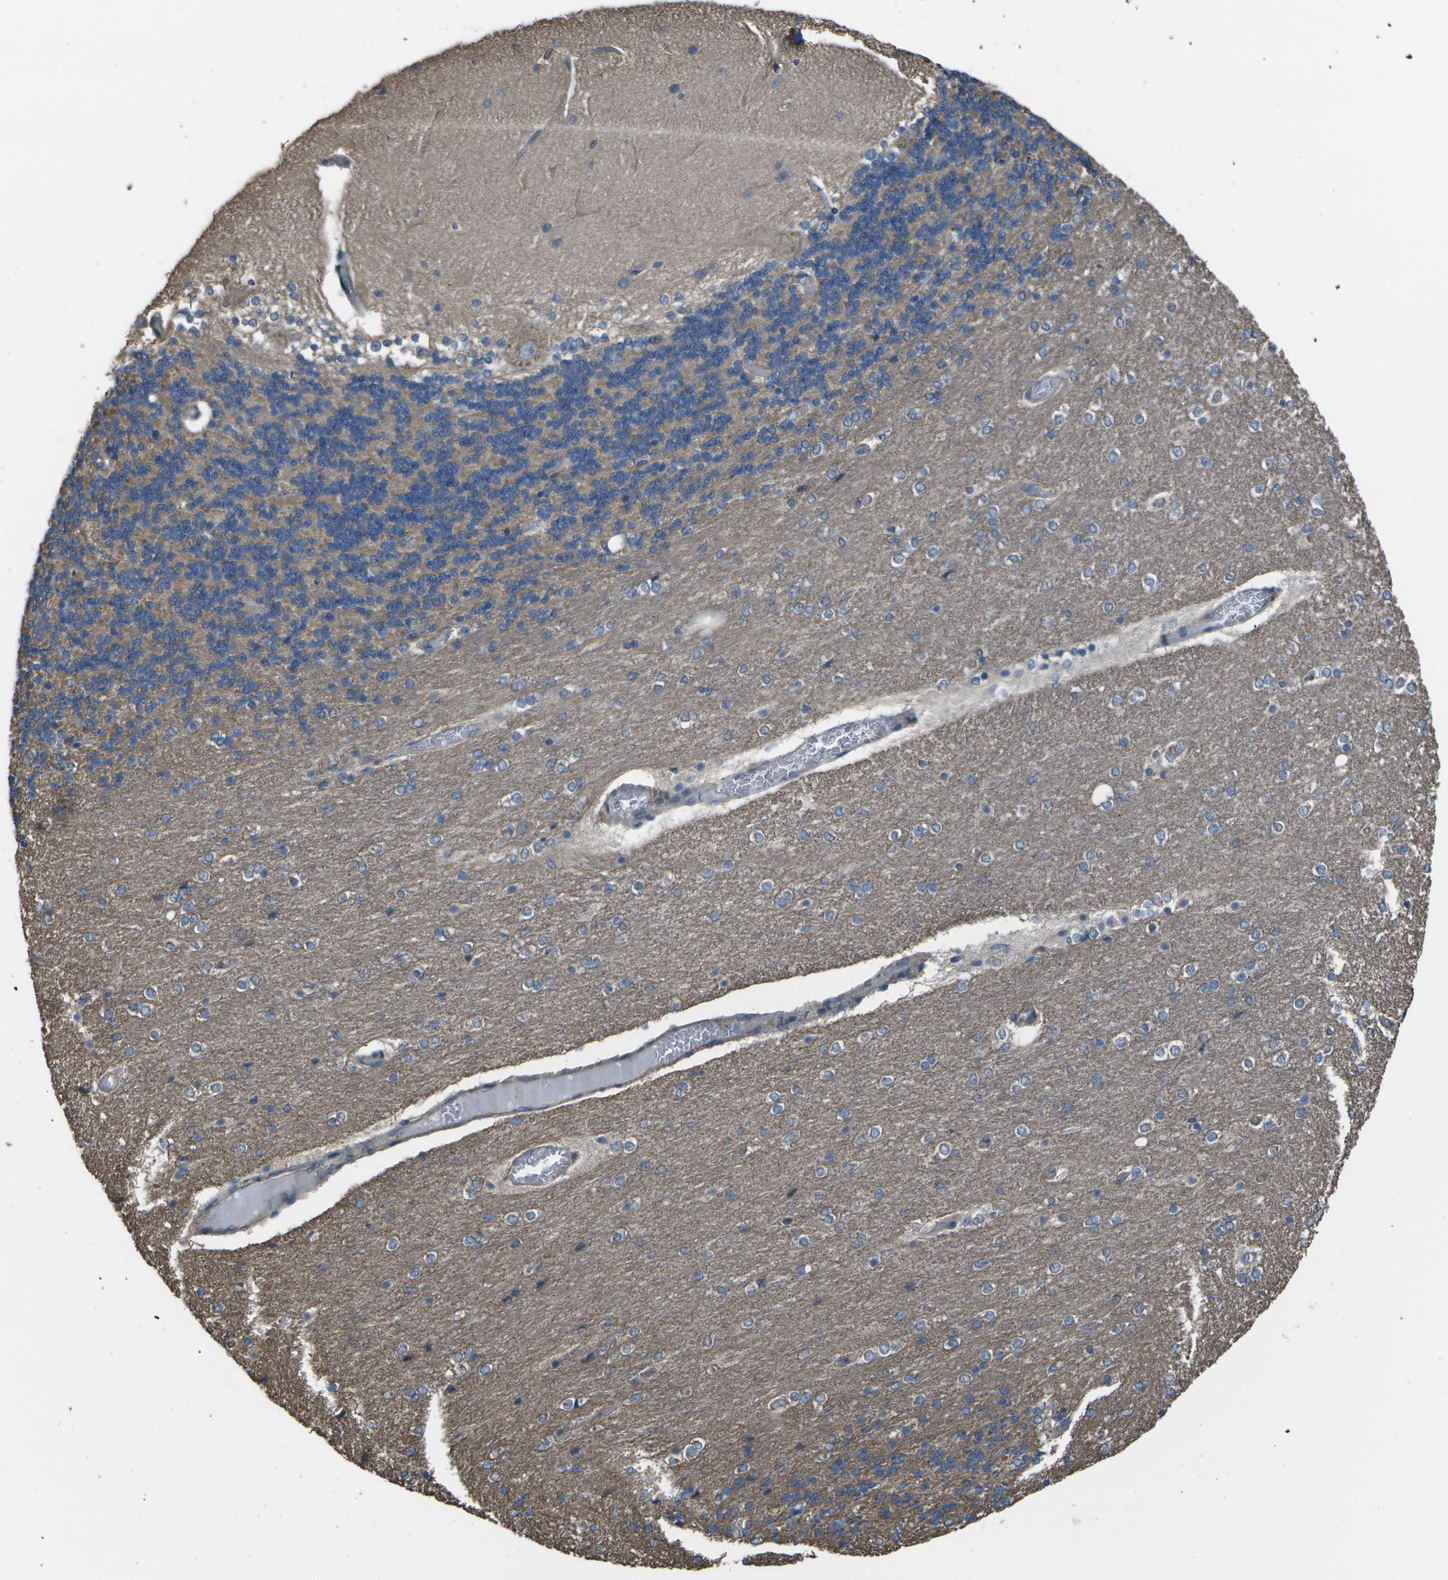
{"staining": {"intensity": "moderate", "quantity": "<25%", "location": "cytoplasmic/membranous"}, "tissue": "cerebellum", "cell_type": "Cells in granular layer", "image_type": "normal", "snomed": [{"axis": "morphology", "description": "Normal tissue, NOS"}, {"axis": "topography", "description": "Cerebellum"}], "caption": "Immunohistochemical staining of unremarkable human cerebellum reveals moderate cytoplasmic/membranous protein positivity in approximately <25% of cells in granular layer. The staining was performed using DAB, with brown indicating positive protein expression. Nuclei are stained blue with hematoxylin.", "gene": "CLNS1A", "patient": {"sex": "female", "age": 54}}